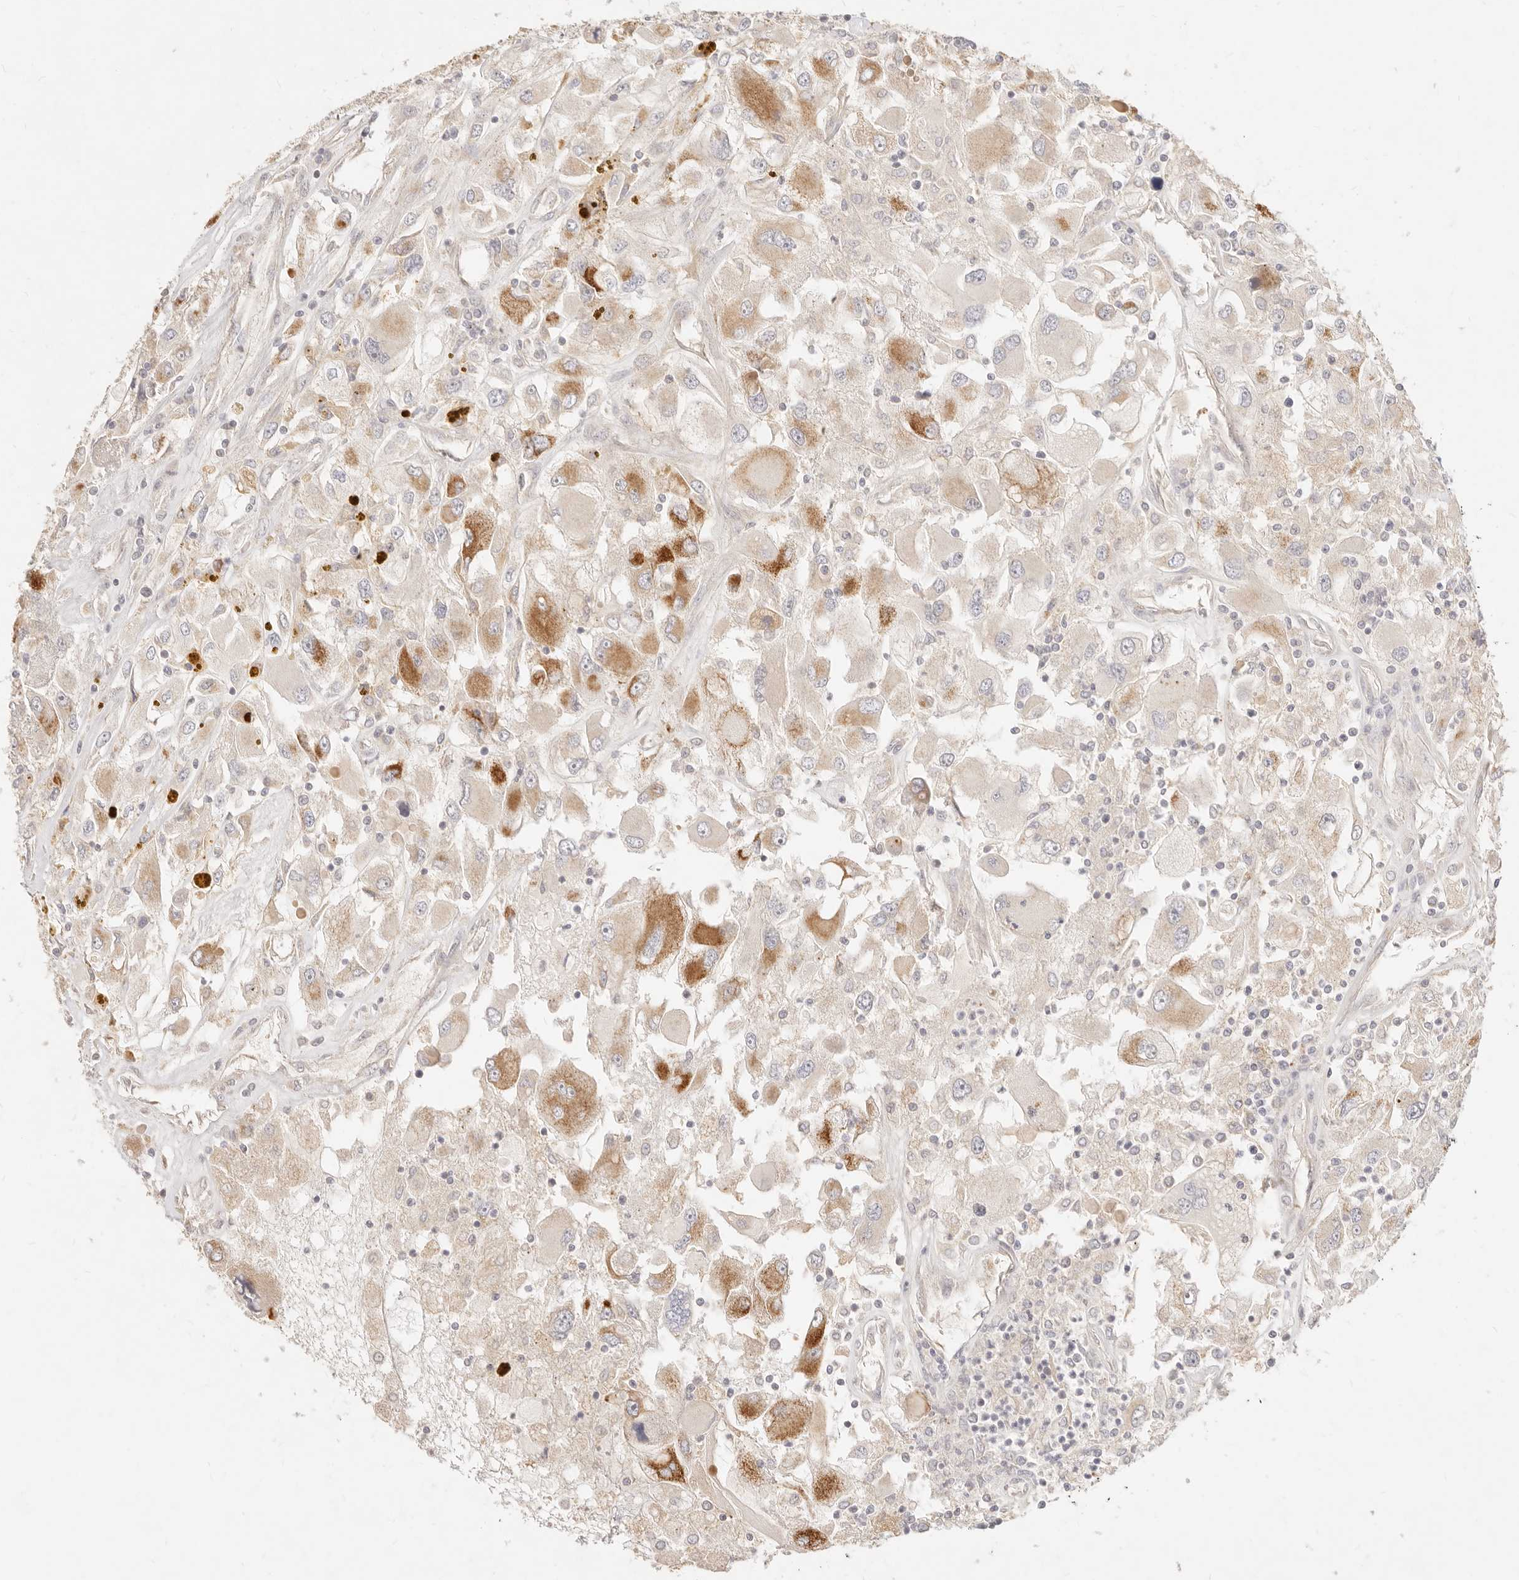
{"staining": {"intensity": "moderate", "quantity": "<25%", "location": "cytoplasmic/membranous"}, "tissue": "renal cancer", "cell_type": "Tumor cells", "image_type": "cancer", "snomed": [{"axis": "morphology", "description": "Adenocarcinoma, NOS"}, {"axis": "topography", "description": "Kidney"}], "caption": "Brown immunohistochemical staining in human adenocarcinoma (renal) displays moderate cytoplasmic/membranous positivity in approximately <25% of tumor cells.", "gene": "RUBCNL", "patient": {"sex": "female", "age": 52}}